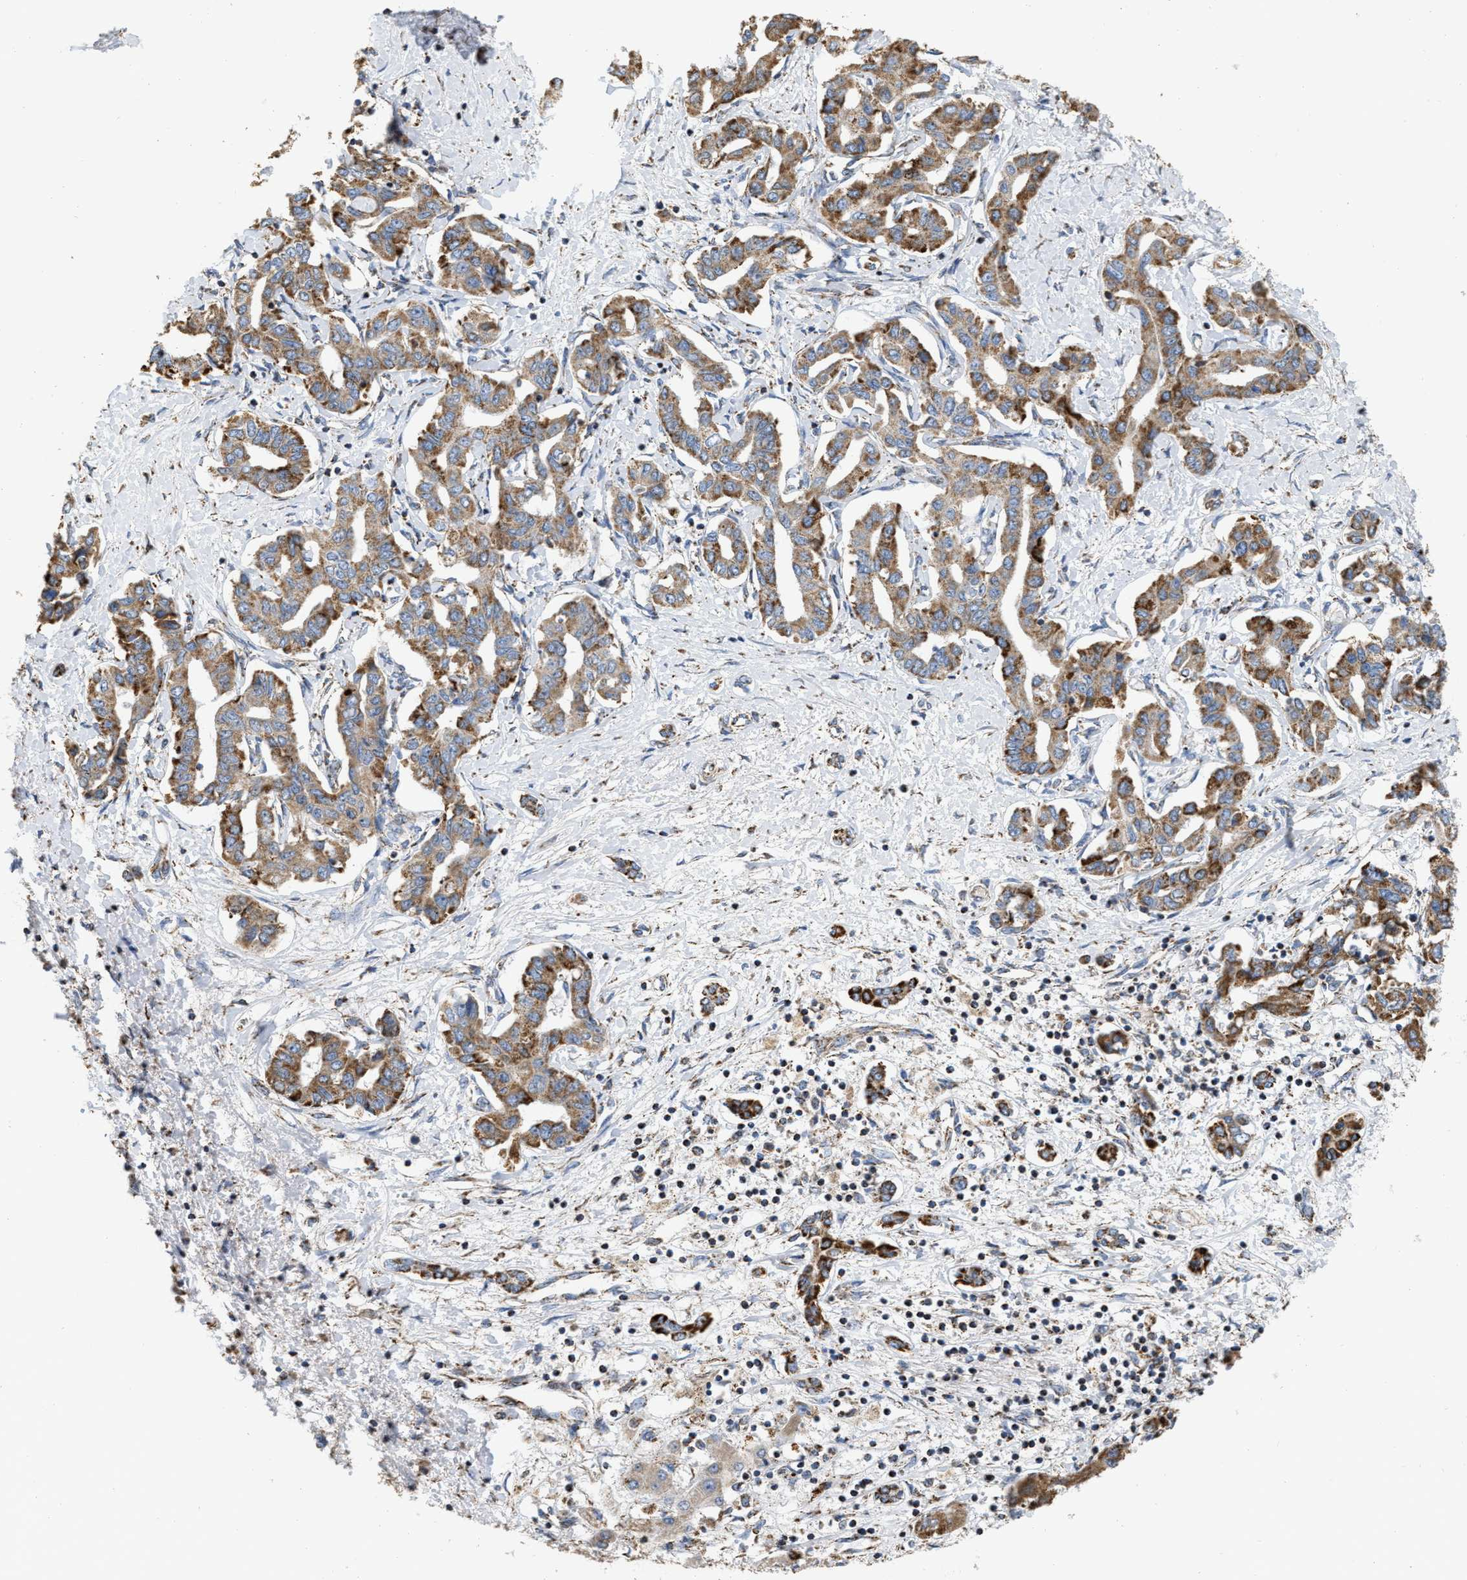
{"staining": {"intensity": "strong", "quantity": ">75%", "location": "cytoplasmic/membranous"}, "tissue": "liver cancer", "cell_type": "Tumor cells", "image_type": "cancer", "snomed": [{"axis": "morphology", "description": "Cholangiocarcinoma"}, {"axis": "topography", "description": "Liver"}], "caption": "This histopathology image exhibits immunohistochemistry staining of human liver cholangiocarcinoma, with high strong cytoplasmic/membranous expression in about >75% of tumor cells.", "gene": "CBLB", "patient": {"sex": "male", "age": 59}}